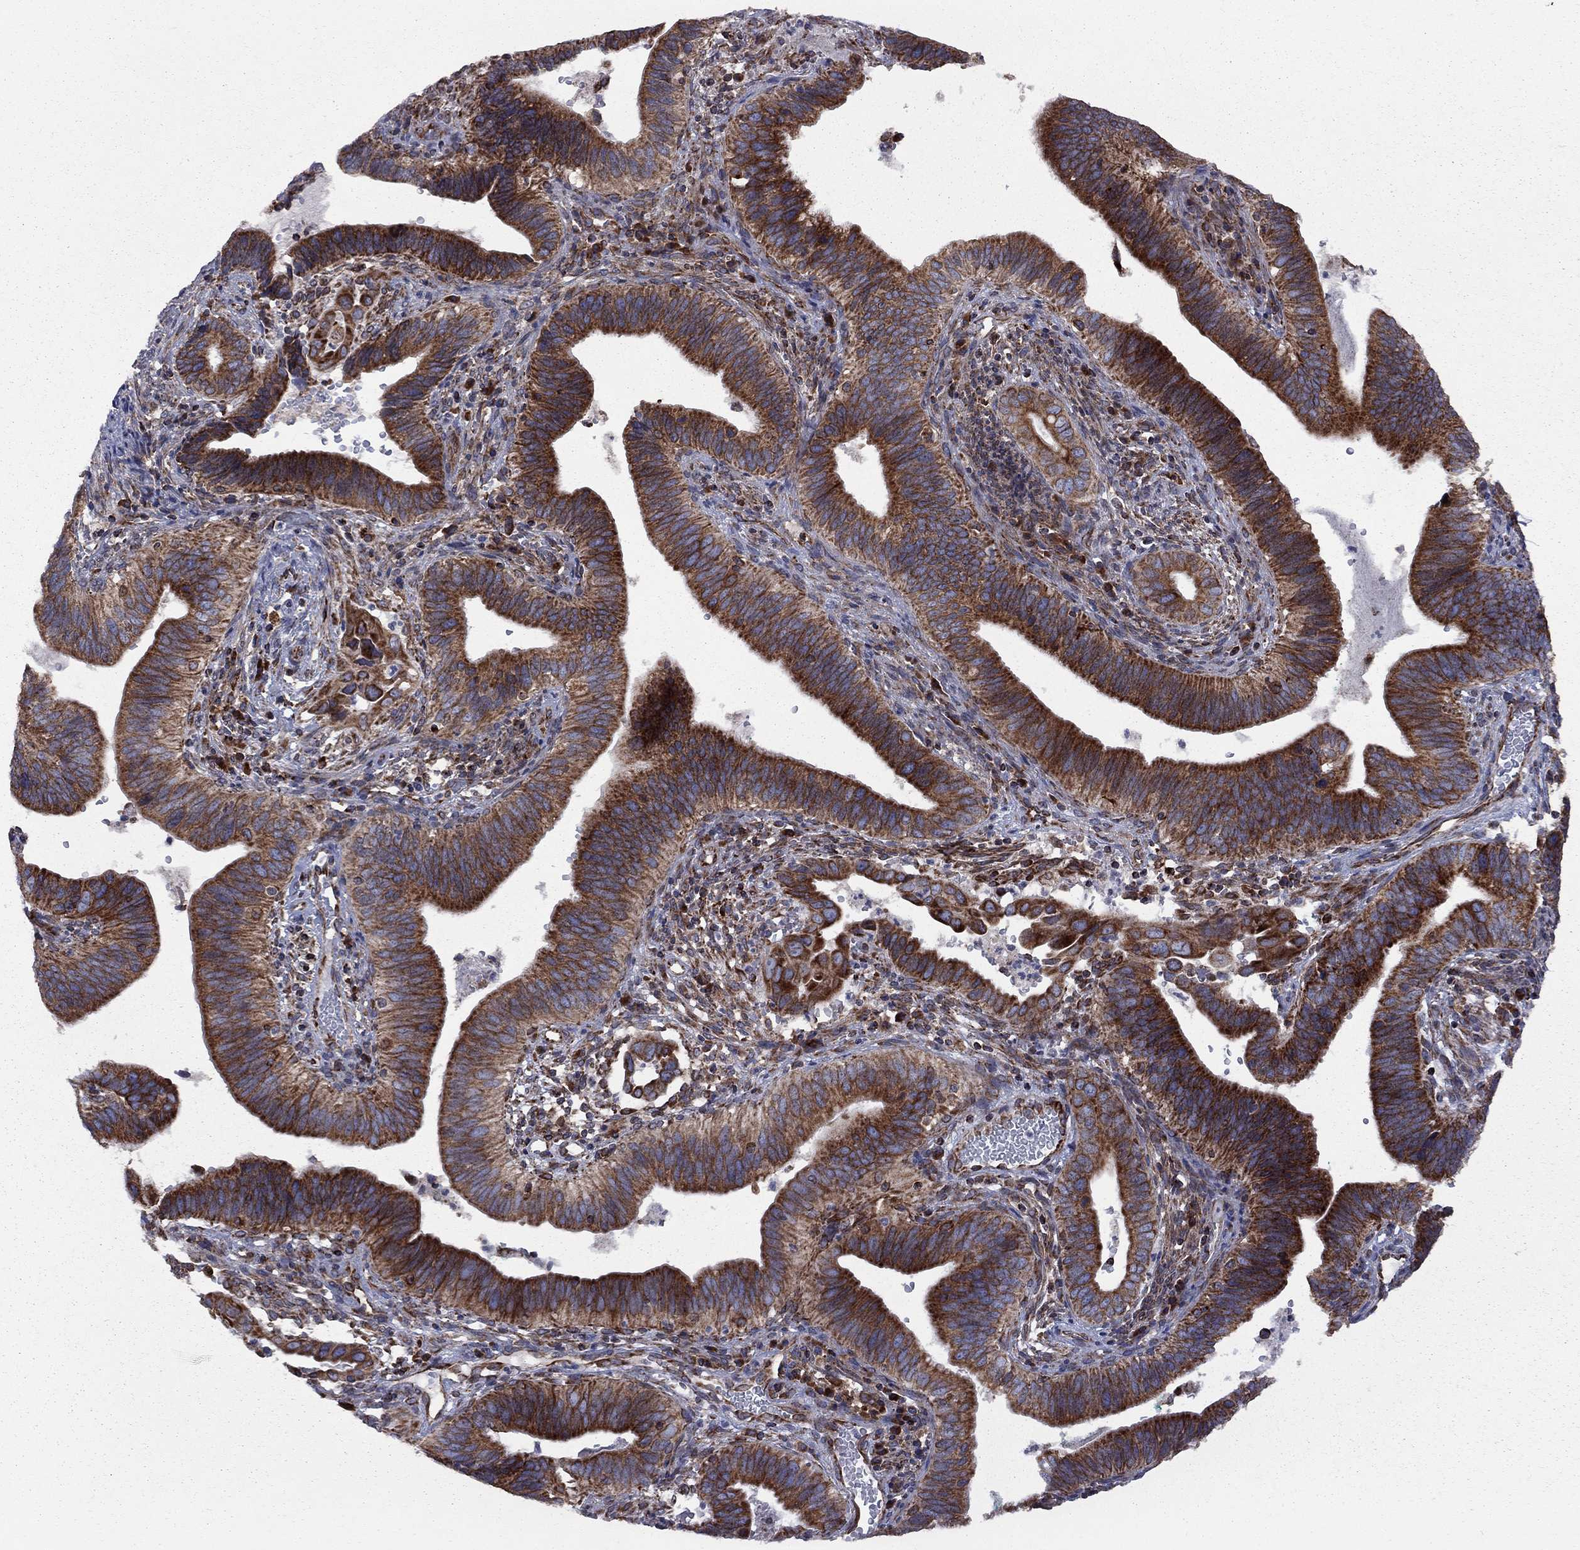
{"staining": {"intensity": "strong", "quantity": "25%-75%", "location": "cytoplasmic/membranous"}, "tissue": "cervical cancer", "cell_type": "Tumor cells", "image_type": "cancer", "snomed": [{"axis": "morphology", "description": "Adenocarcinoma, NOS"}, {"axis": "topography", "description": "Cervix"}], "caption": "Tumor cells display high levels of strong cytoplasmic/membranous expression in approximately 25%-75% of cells in adenocarcinoma (cervical).", "gene": "CLPTM1", "patient": {"sex": "female", "age": 42}}